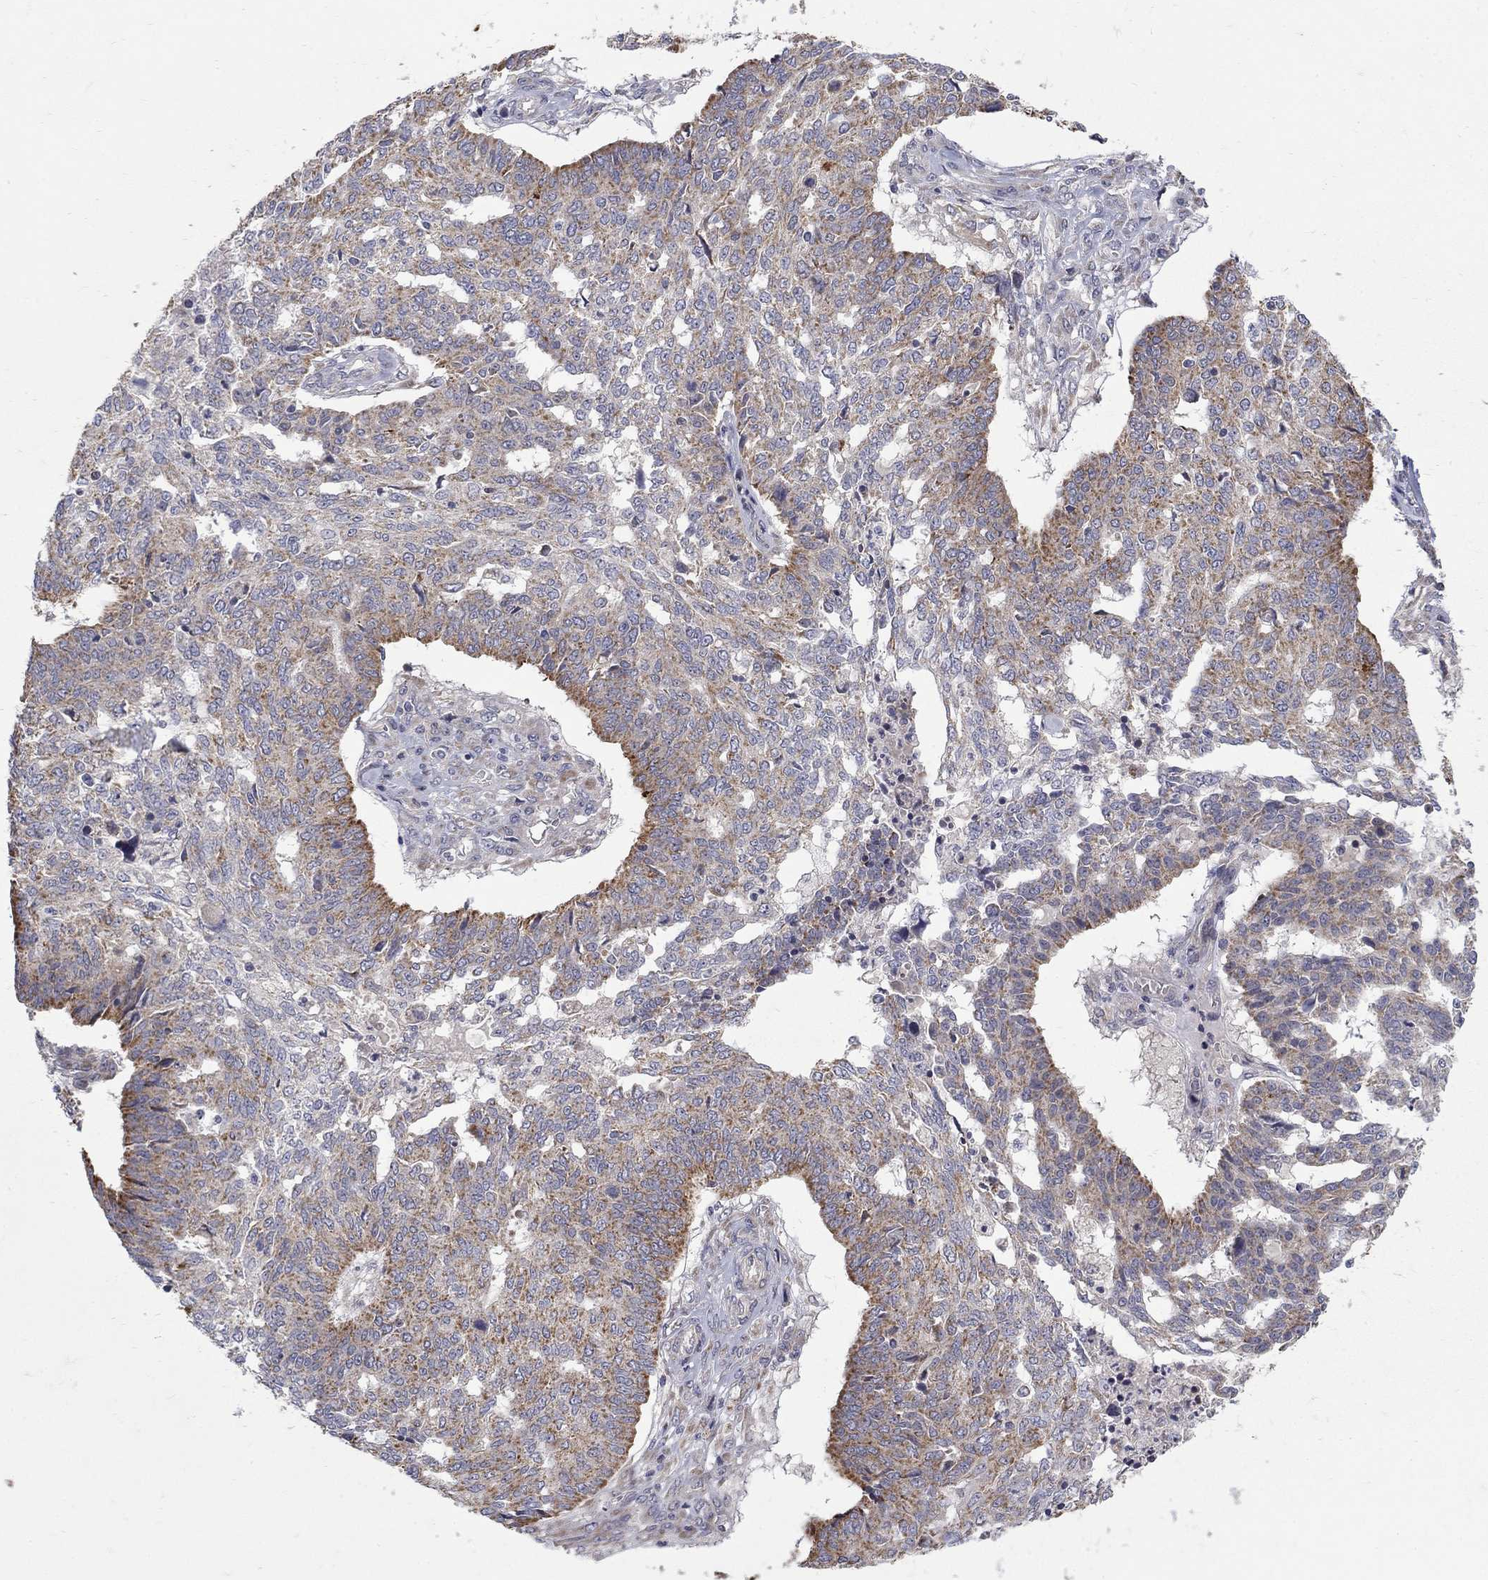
{"staining": {"intensity": "moderate", "quantity": "<25%", "location": "cytoplasmic/membranous"}, "tissue": "ovarian cancer", "cell_type": "Tumor cells", "image_type": "cancer", "snomed": [{"axis": "morphology", "description": "Cystadenocarcinoma, serous, NOS"}, {"axis": "topography", "description": "Ovary"}], "caption": "Ovarian serous cystadenocarcinoma stained with immunohistochemistry (IHC) shows moderate cytoplasmic/membranous positivity in about <25% of tumor cells. The protein of interest is stained brown, and the nuclei are stained in blue (DAB IHC with brightfield microscopy, high magnification).", "gene": "SH2B1", "patient": {"sex": "female", "age": 67}}